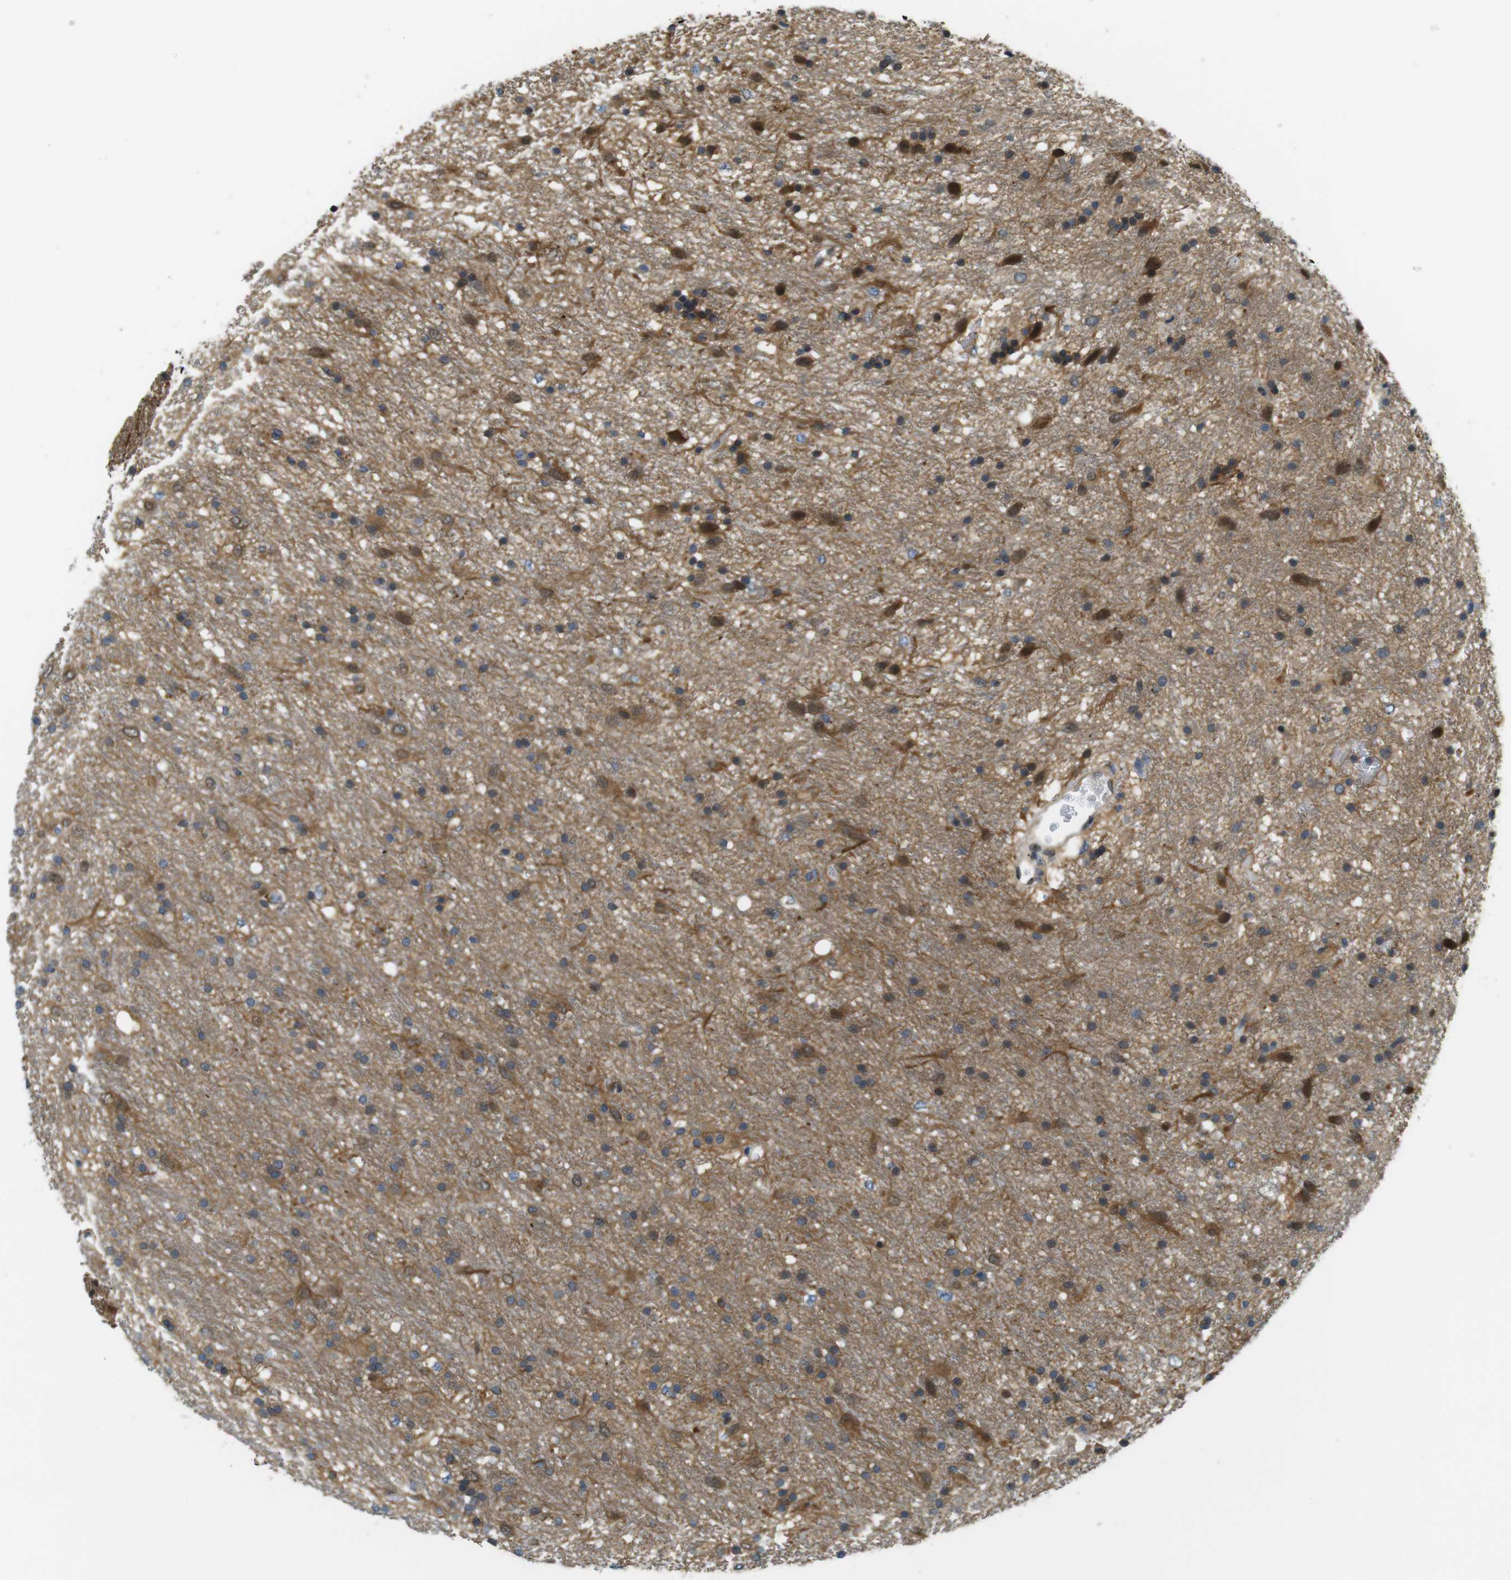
{"staining": {"intensity": "moderate", "quantity": "25%-75%", "location": "cytoplasmic/membranous"}, "tissue": "glioma", "cell_type": "Tumor cells", "image_type": "cancer", "snomed": [{"axis": "morphology", "description": "Glioma, malignant, Low grade"}, {"axis": "topography", "description": "Brain"}], "caption": "There is medium levels of moderate cytoplasmic/membranous expression in tumor cells of malignant low-grade glioma, as demonstrated by immunohistochemical staining (brown color).", "gene": "ZDHHC3", "patient": {"sex": "male", "age": 77}}